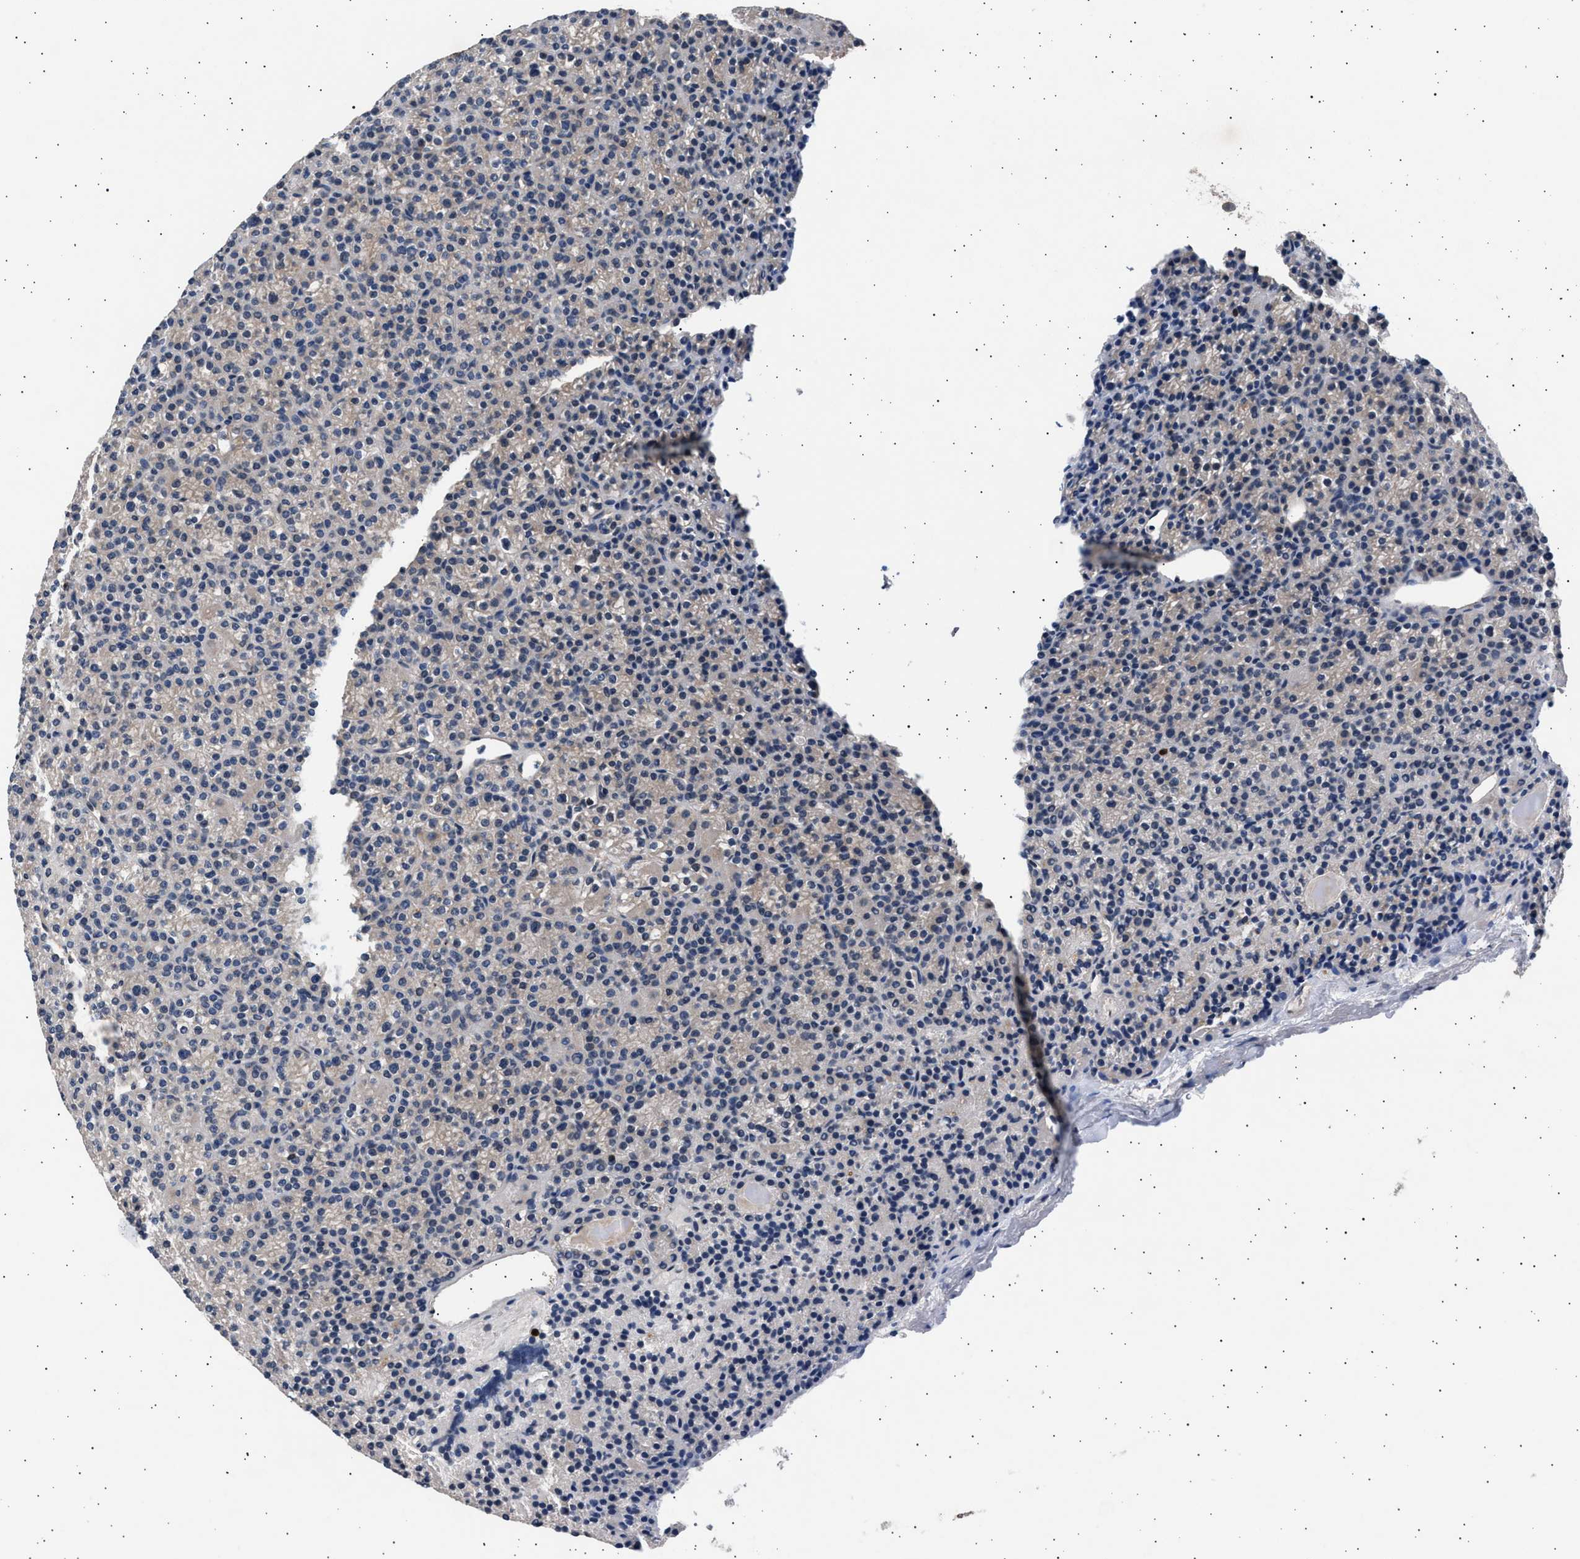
{"staining": {"intensity": "negative", "quantity": "none", "location": "none"}, "tissue": "parathyroid gland", "cell_type": "Glandular cells", "image_type": "normal", "snomed": [{"axis": "morphology", "description": "Normal tissue, NOS"}, {"axis": "morphology", "description": "Adenoma, NOS"}, {"axis": "topography", "description": "Parathyroid gland"}], "caption": "A high-resolution micrograph shows IHC staining of unremarkable parathyroid gland, which exhibits no significant expression in glandular cells. (Brightfield microscopy of DAB (3,3'-diaminobenzidine) IHC at high magnification).", "gene": "GRAP2", "patient": {"sex": "female", "age": 64}}